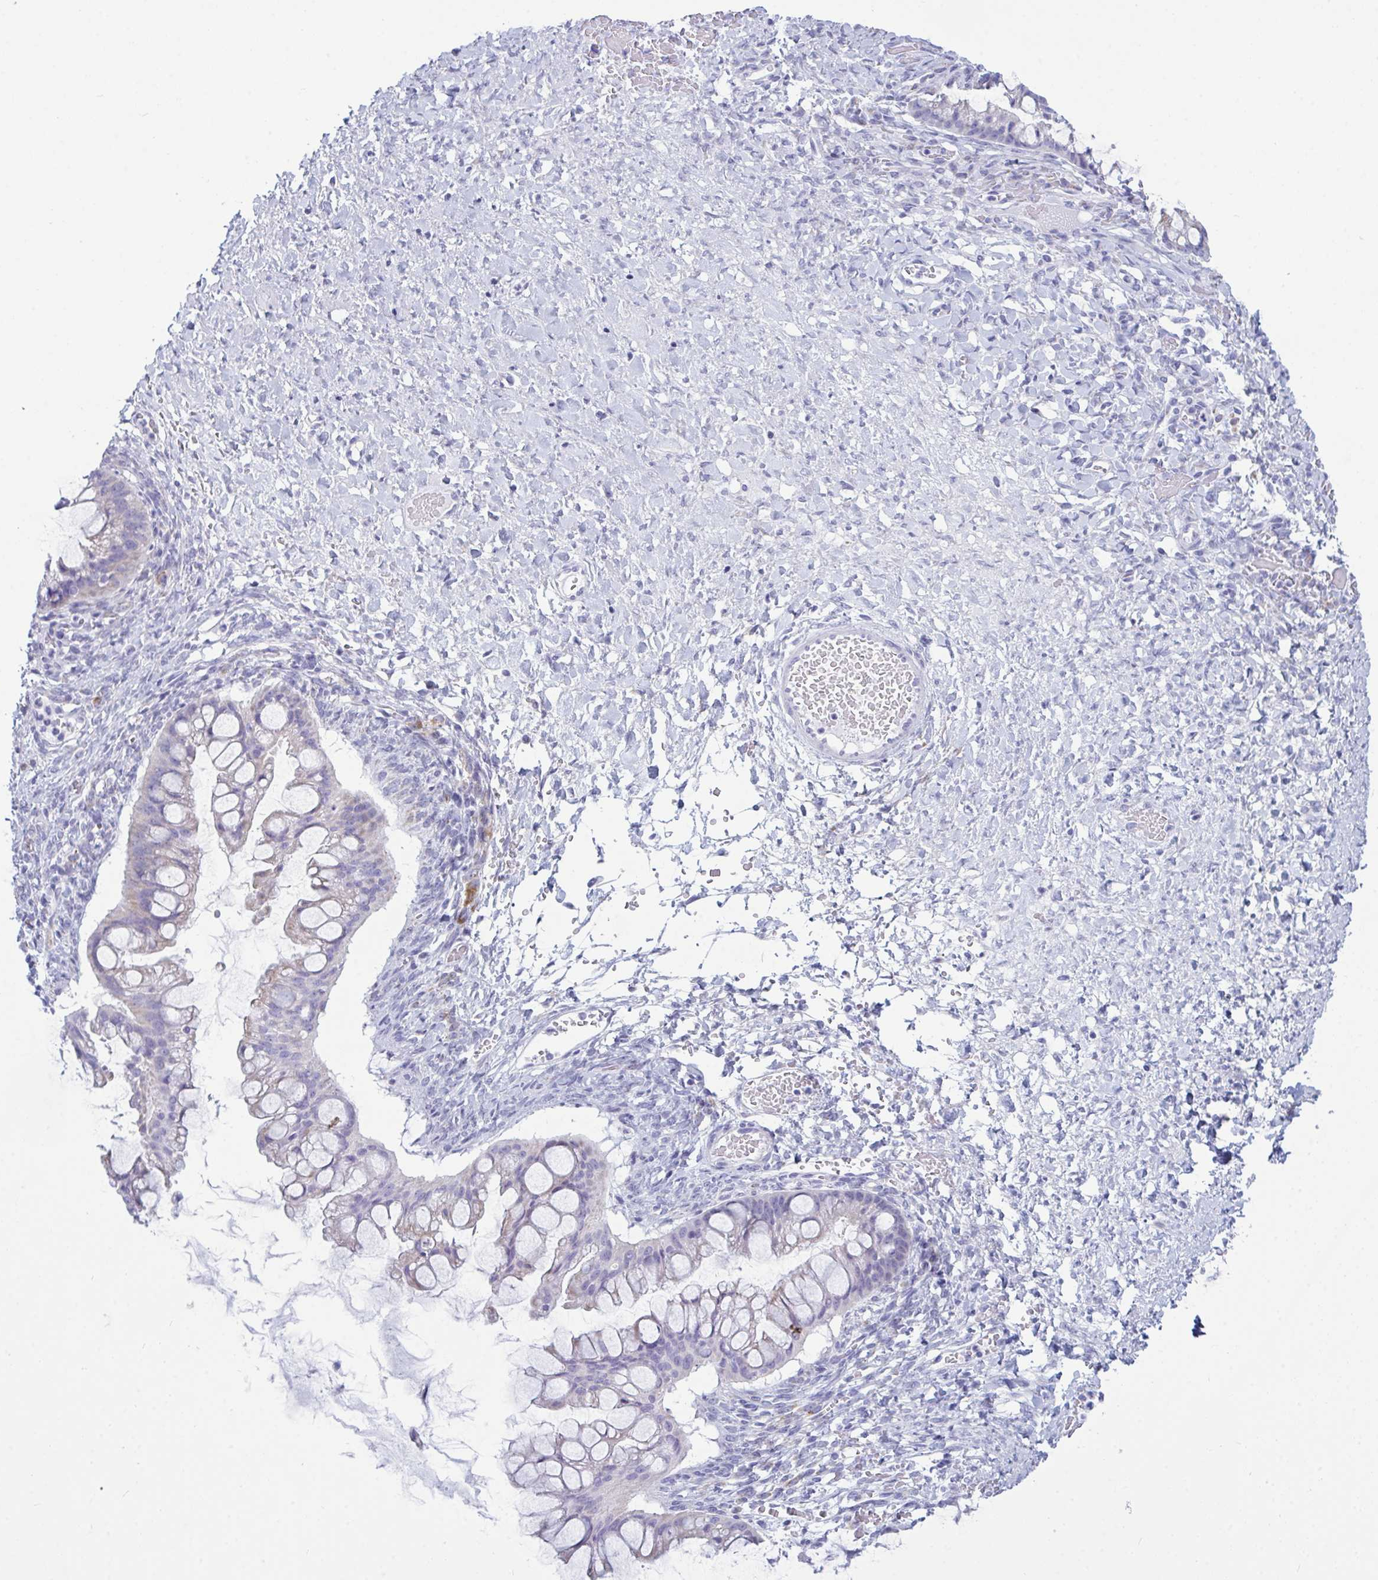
{"staining": {"intensity": "weak", "quantity": "<25%", "location": "cytoplasmic/membranous"}, "tissue": "ovarian cancer", "cell_type": "Tumor cells", "image_type": "cancer", "snomed": [{"axis": "morphology", "description": "Cystadenocarcinoma, mucinous, NOS"}, {"axis": "topography", "description": "Ovary"}], "caption": "This is an immunohistochemistry photomicrograph of ovarian mucinous cystadenocarcinoma. There is no expression in tumor cells.", "gene": "BBS1", "patient": {"sex": "female", "age": 73}}